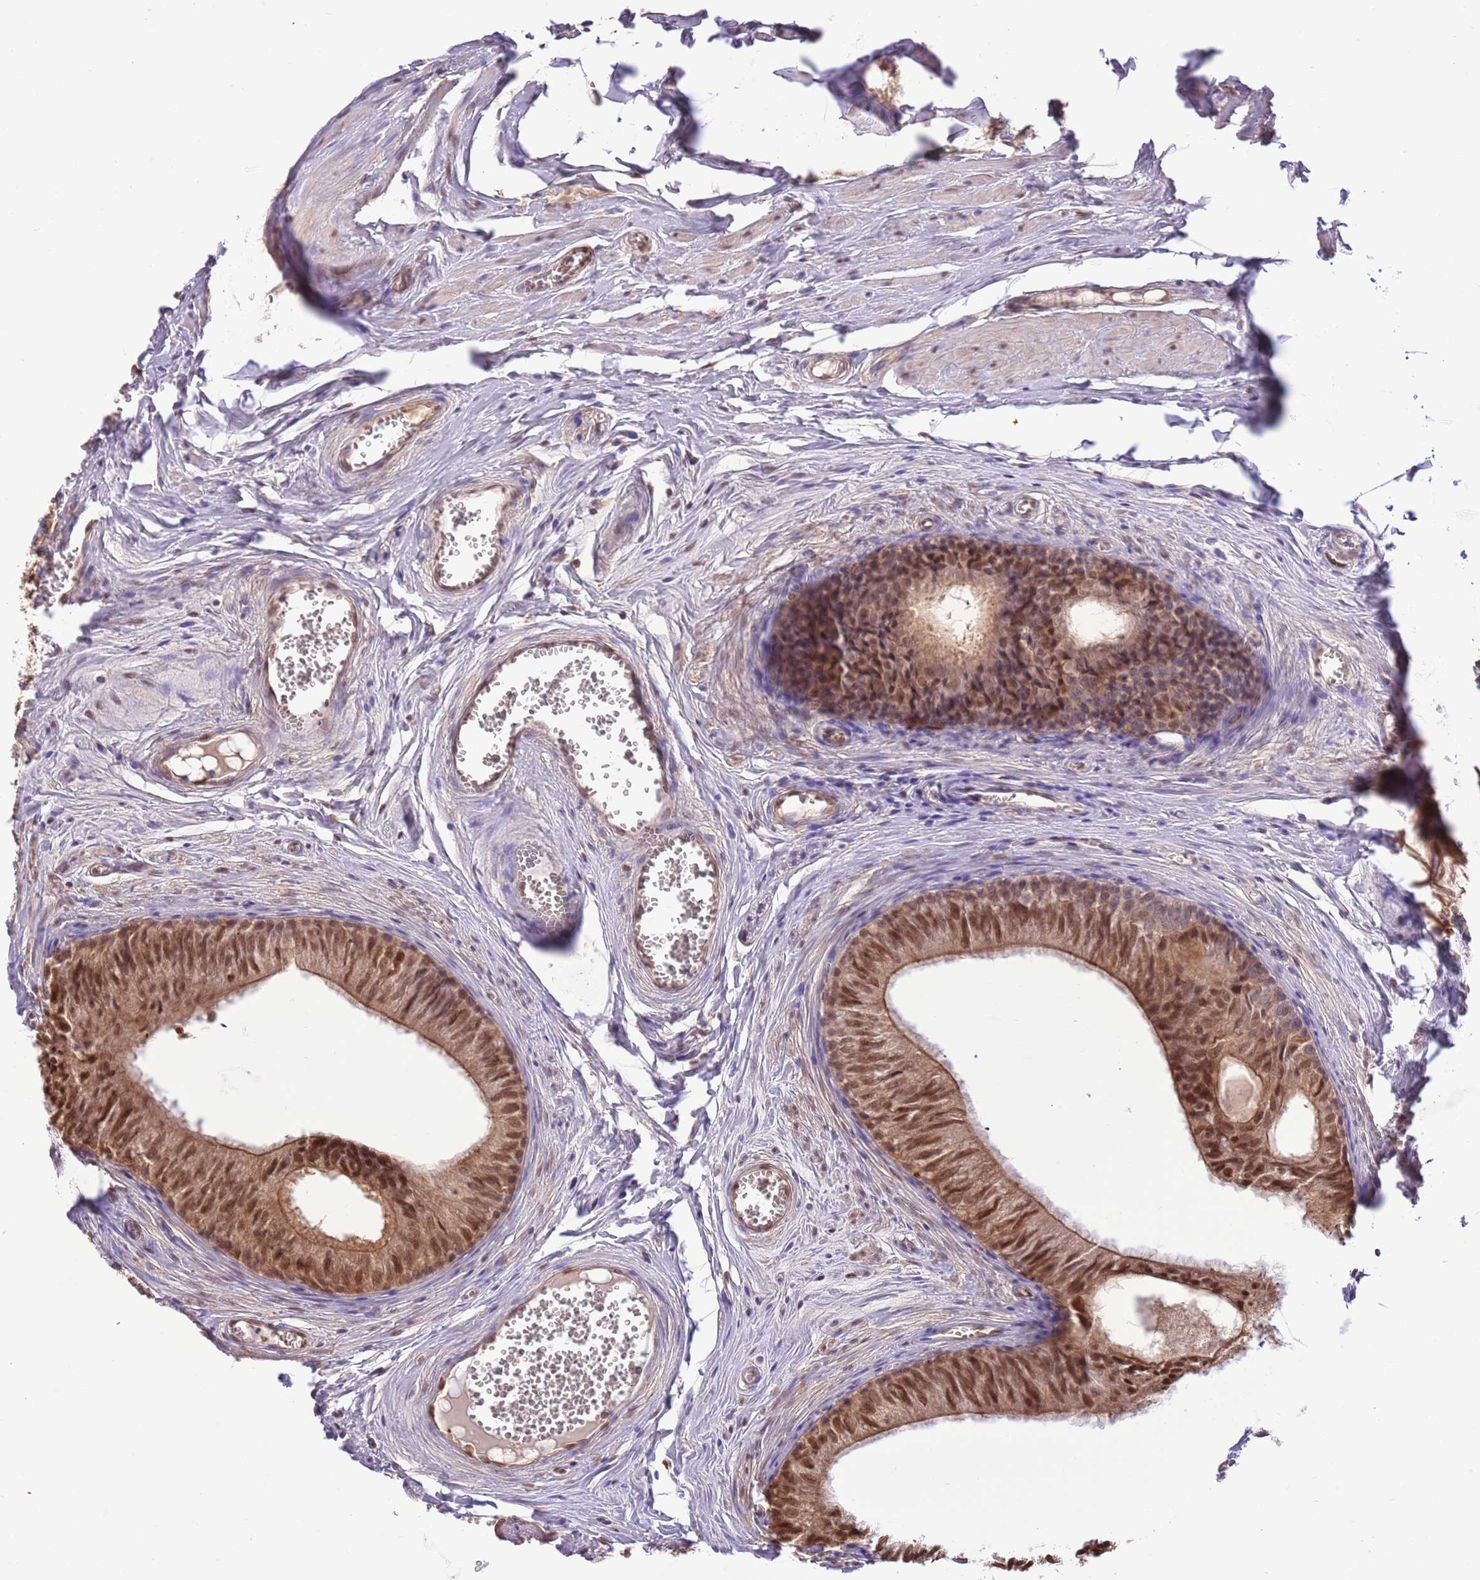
{"staining": {"intensity": "strong", "quantity": ">75%", "location": "cytoplasmic/membranous,nuclear"}, "tissue": "epididymis", "cell_type": "Glandular cells", "image_type": "normal", "snomed": [{"axis": "morphology", "description": "Normal tissue, NOS"}, {"axis": "topography", "description": "Epididymis"}], "caption": "A brown stain shows strong cytoplasmic/membranous,nuclear staining of a protein in glandular cells of benign epididymis.", "gene": "NSFL1C", "patient": {"sex": "male", "age": 36}}